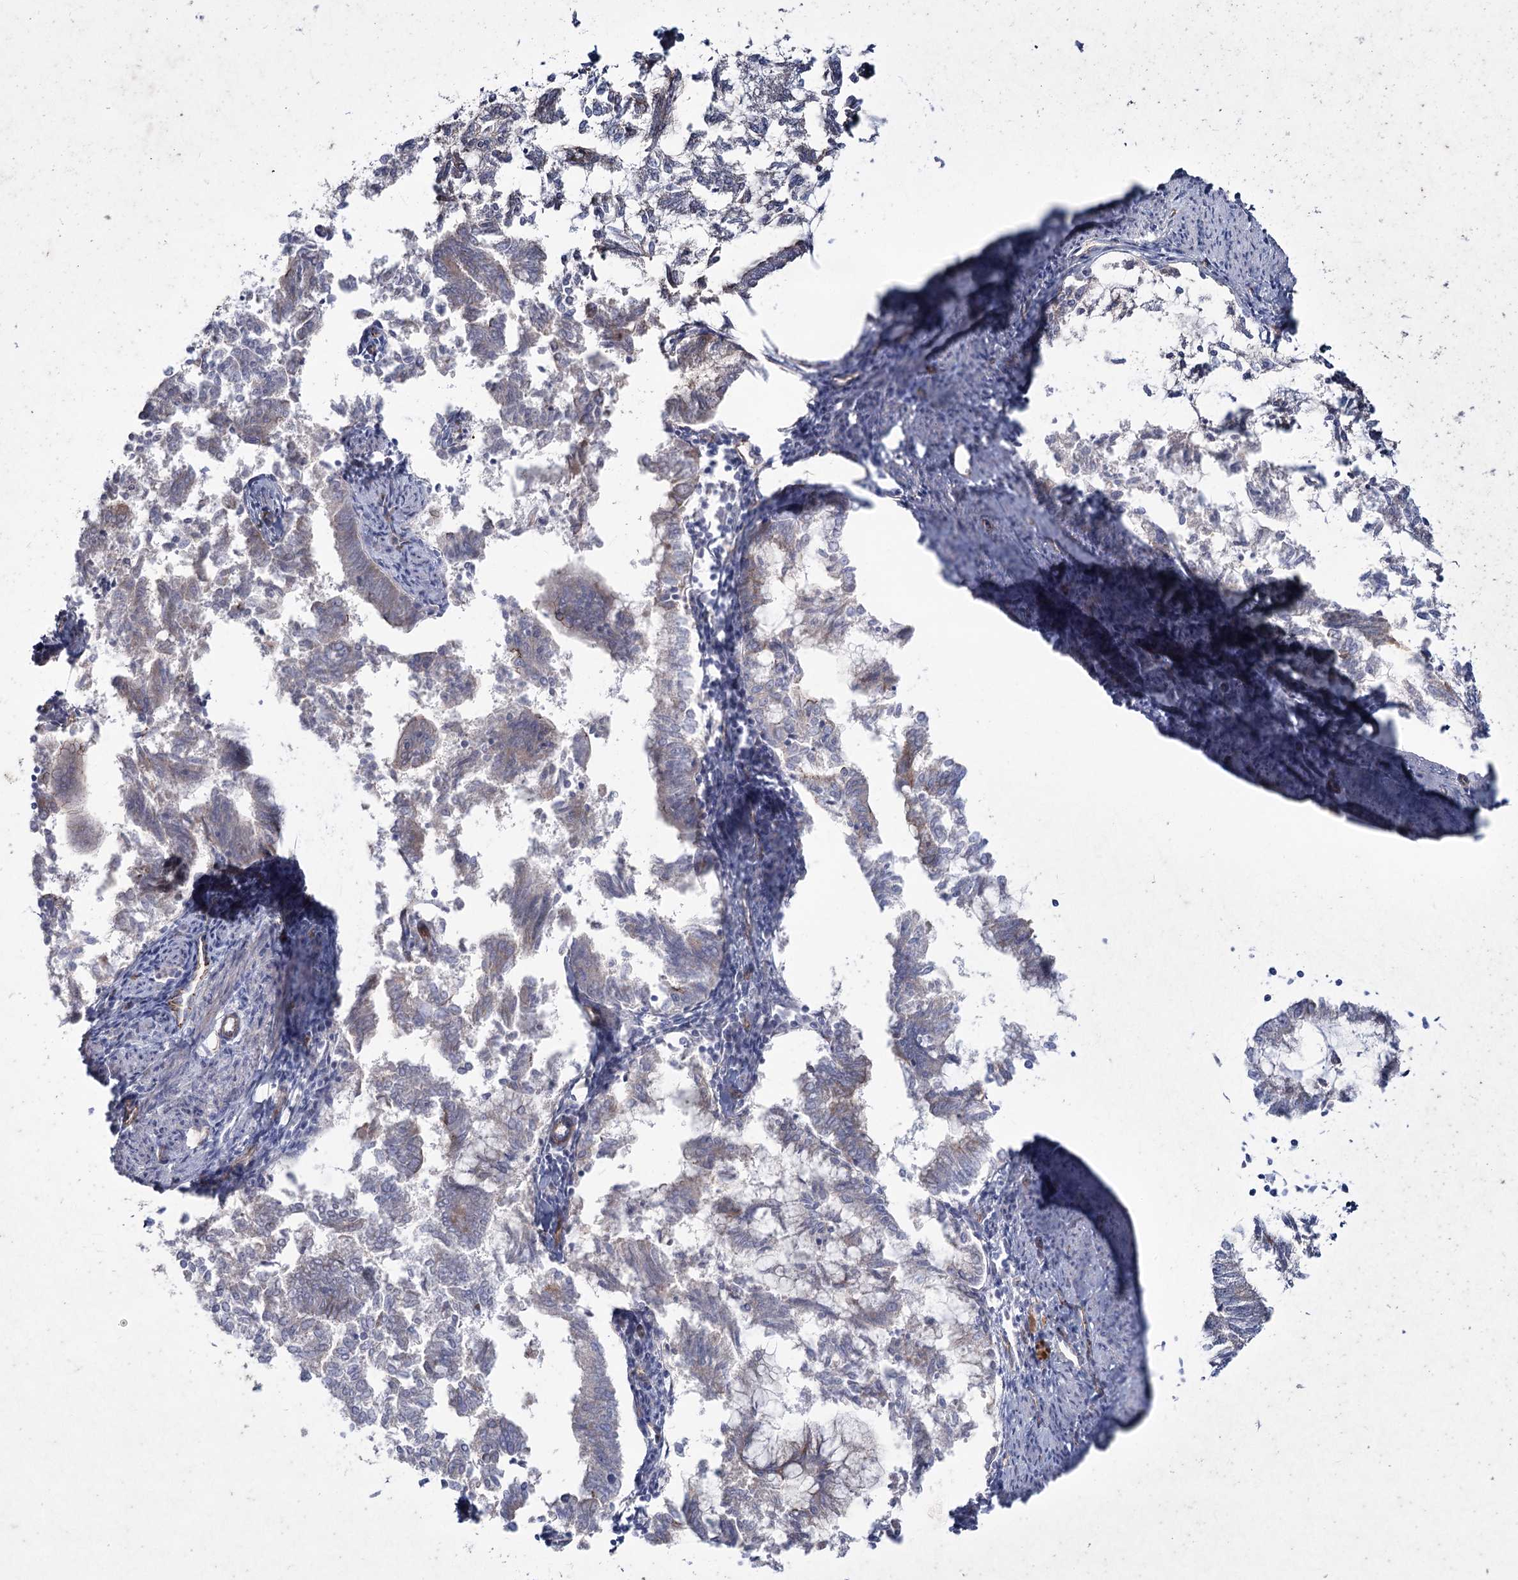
{"staining": {"intensity": "weak", "quantity": "<25%", "location": "cytoplasmic/membranous"}, "tissue": "endometrial cancer", "cell_type": "Tumor cells", "image_type": "cancer", "snomed": [{"axis": "morphology", "description": "Adenocarcinoma, NOS"}, {"axis": "topography", "description": "Endometrium"}], "caption": "Tumor cells show no significant expression in endometrial cancer. Nuclei are stained in blue.", "gene": "LDLRAD3", "patient": {"sex": "female", "age": 79}}